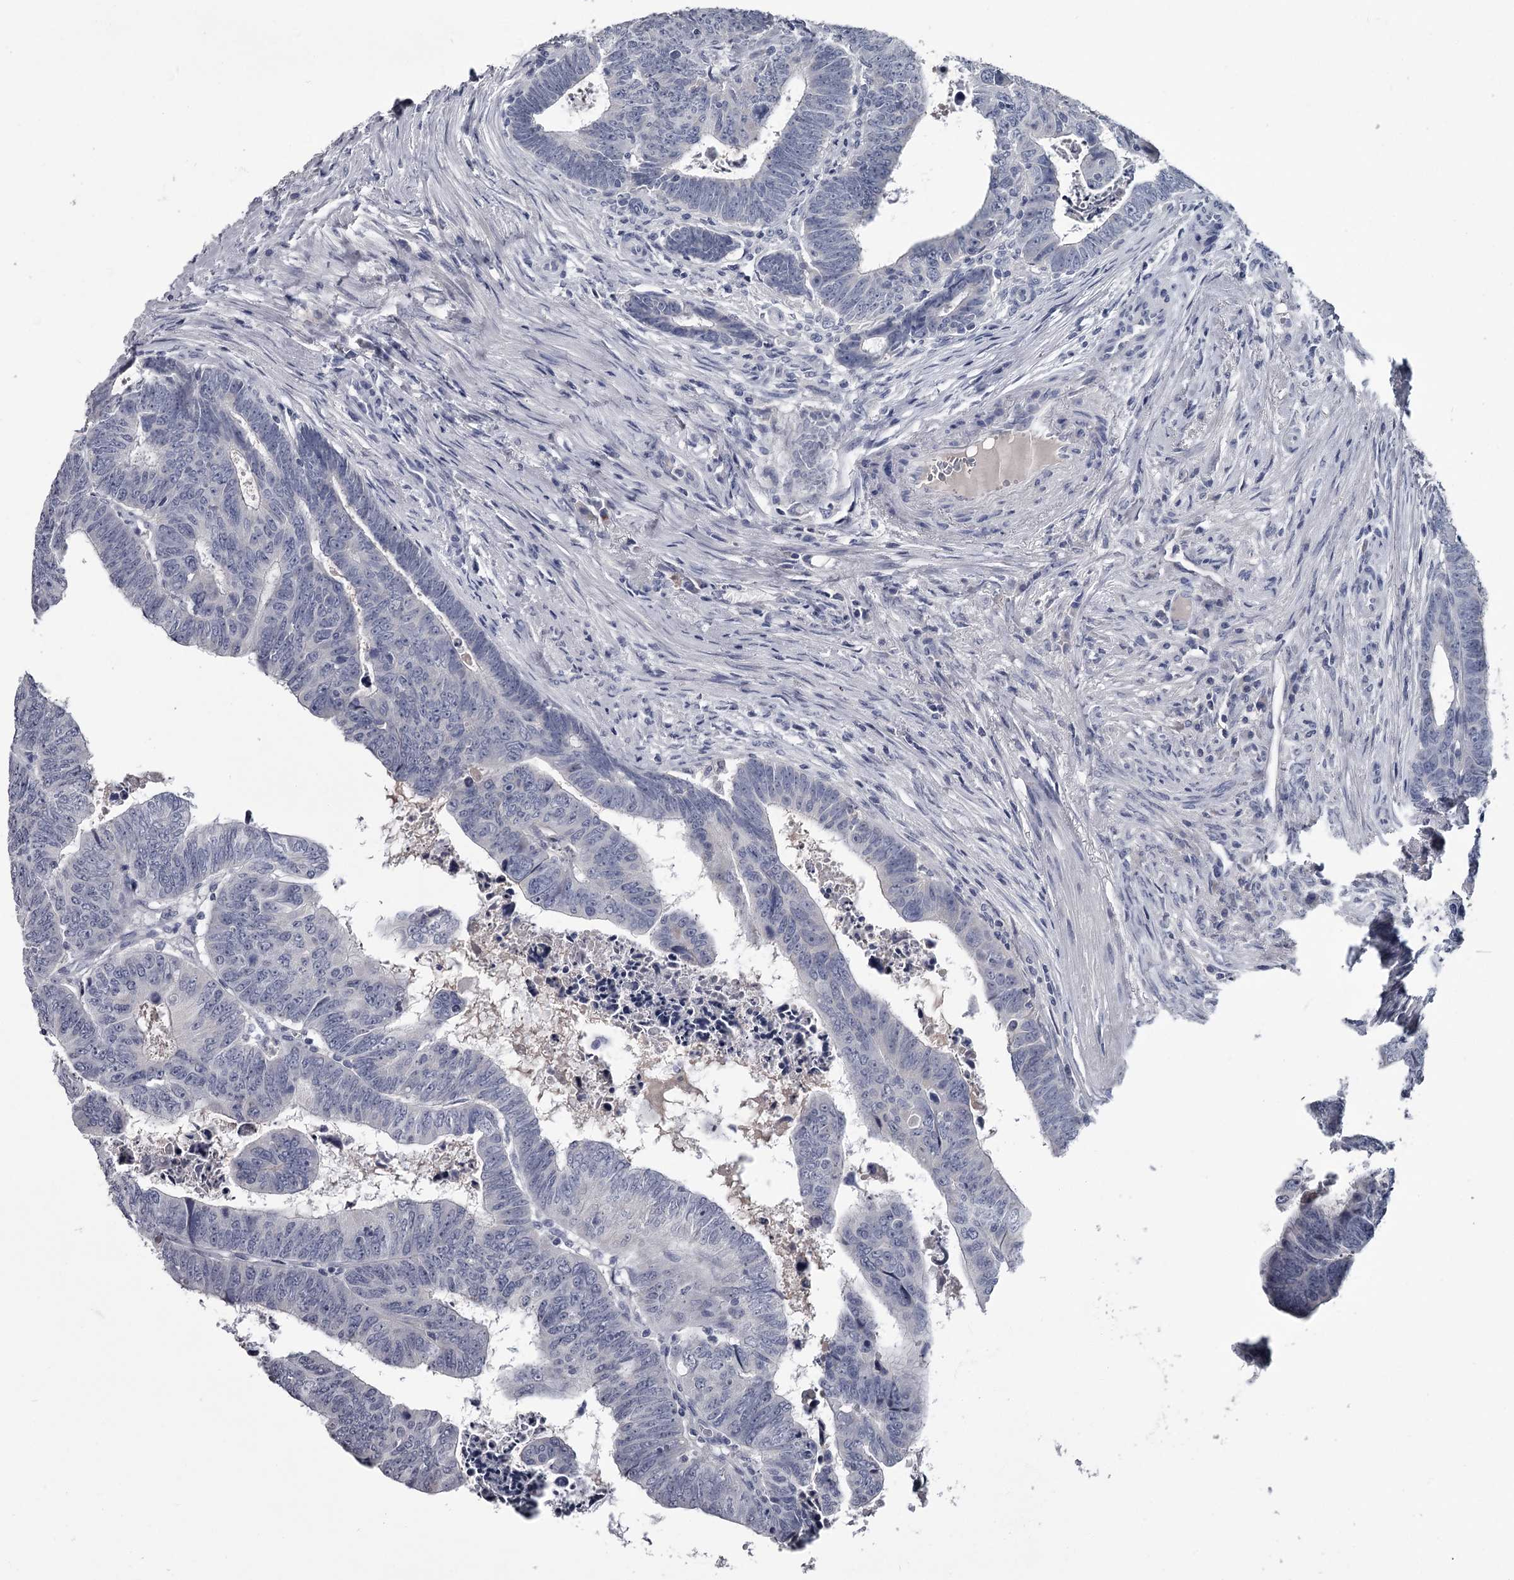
{"staining": {"intensity": "negative", "quantity": "none", "location": "none"}, "tissue": "colorectal cancer", "cell_type": "Tumor cells", "image_type": "cancer", "snomed": [{"axis": "morphology", "description": "Normal tissue, NOS"}, {"axis": "morphology", "description": "Adenocarcinoma, NOS"}, {"axis": "topography", "description": "Rectum"}], "caption": "Immunohistochemistry (IHC) micrograph of human colorectal cancer (adenocarcinoma) stained for a protein (brown), which shows no staining in tumor cells. (DAB (3,3'-diaminobenzidine) immunohistochemistry (IHC), high magnification).", "gene": "DAO", "patient": {"sex": "female", "age": 65}}